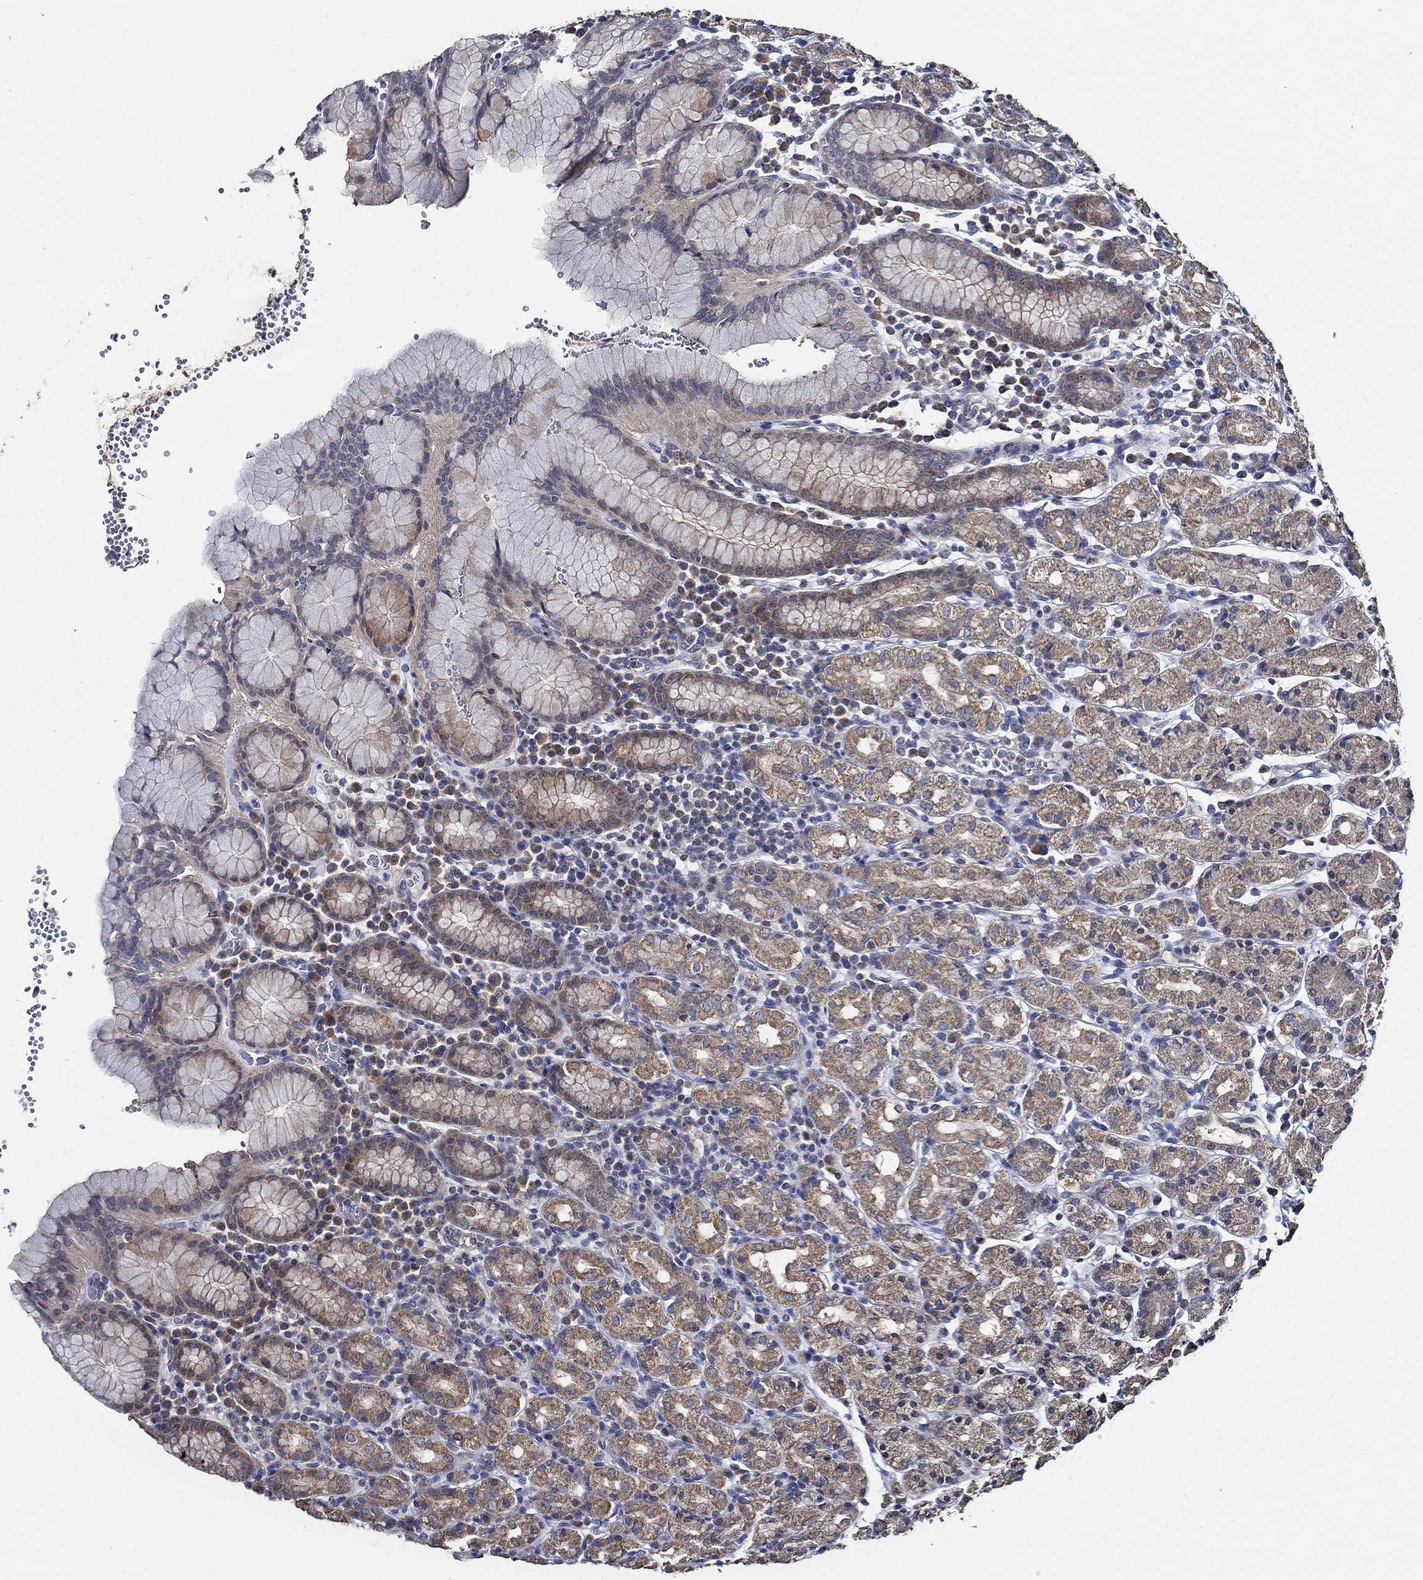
{"staining": {"intensity": "moderate", "quantity": ">75%", "location": "cytoplasmic/membranous"}, "tissue": "stomach", "cell_type": "Glandular cells", "image_type": "normal", "snomed": [{"axis": "morphology", "description": "Normal tissue, NOS"}, {"axis": "topography", "description": "Stomach, upper"}, {"axis": "topography", "description": "Stomach"}], "caption": "Protein staining of normal stomach exhibits moderate cytoplasmic/membranous positivity in approximately >75% of glandular cells. (DAB IHC with brightfield microscopy, high magnification).", "gene": "WDR53", "patient": {"sex": "male", "age": 62}}